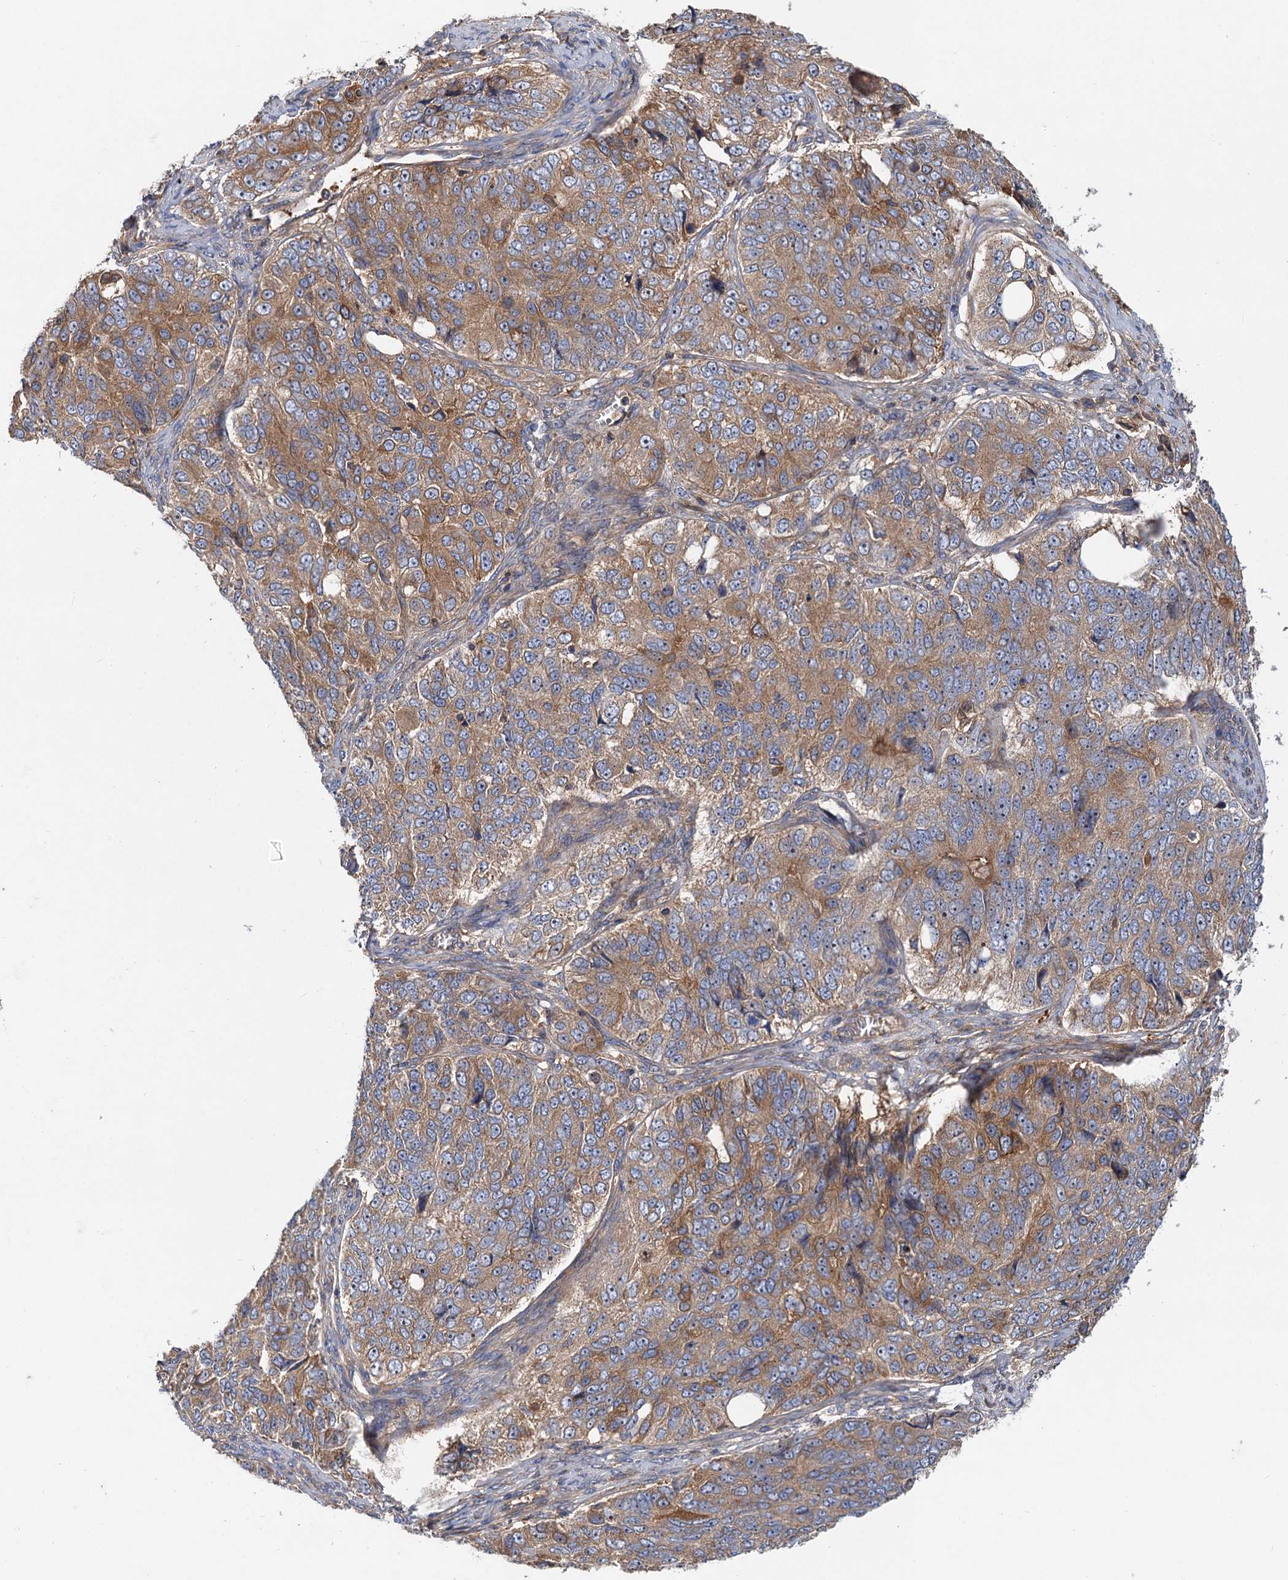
{"staining": {"intensity": "moderate", "quantity": ">75%", "location": "cytoplasmic/membranous"}, "tissue": "ovarian cancer", "cell_type": "Tumor cells", "image_type": "cancer", "snomed": [{"axis": "morphology", "description": "Carcinoma, endometroid"}, {"axis": "topography", "description": "Ovary"}], "caption": "A medium amount of moderate cytoplasmic/membranous expression is identified in about >75% of tumor cells in endometroid carcinoma (ovarian) tissue. Immunohistochemistry stains the protein in brown and the nuclei are stained blue.", "gene": "ALKBH7", "patient": {"sex": "female", "age": 51}}